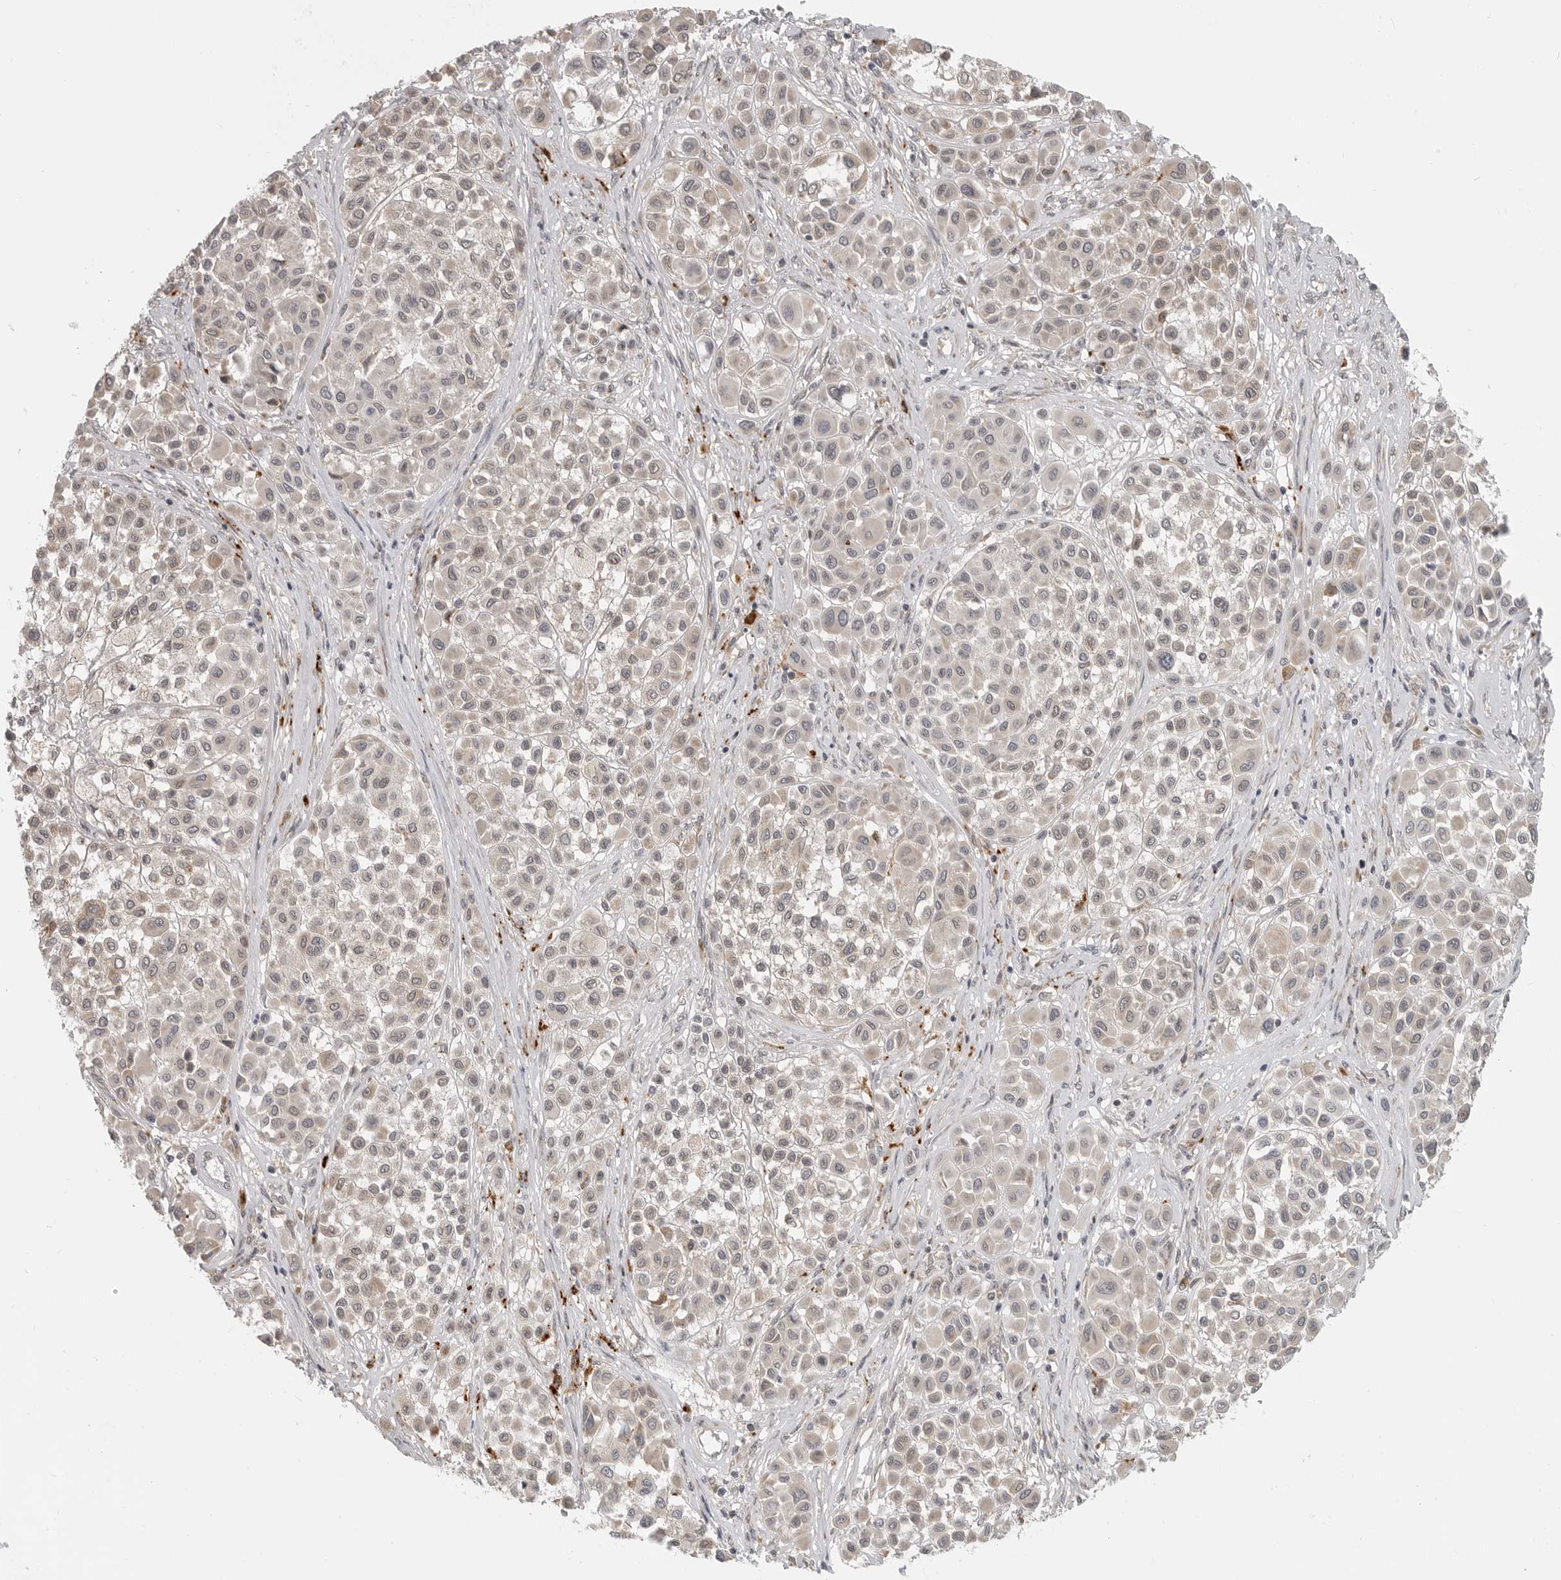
{"staining": {"intensity": "negative", "quantity": "none", "location": "none"}, "tissue": "melanoma", "cell_type": "Tumor cells", "image_type": "cancer", "snomed": [{"axis": "morphology", "description": "Malignant melanoma, Metastatic site"}, {"axis": "topography", "description": "Soft tissue"}], "caption": "A histopathology image of malignant melanoma (metastatic site) stained for a protein demonstrates no brown staining in tumor cells.", "gene": "CEP295NL", "patient": {"sex": "male", "age": 41}}